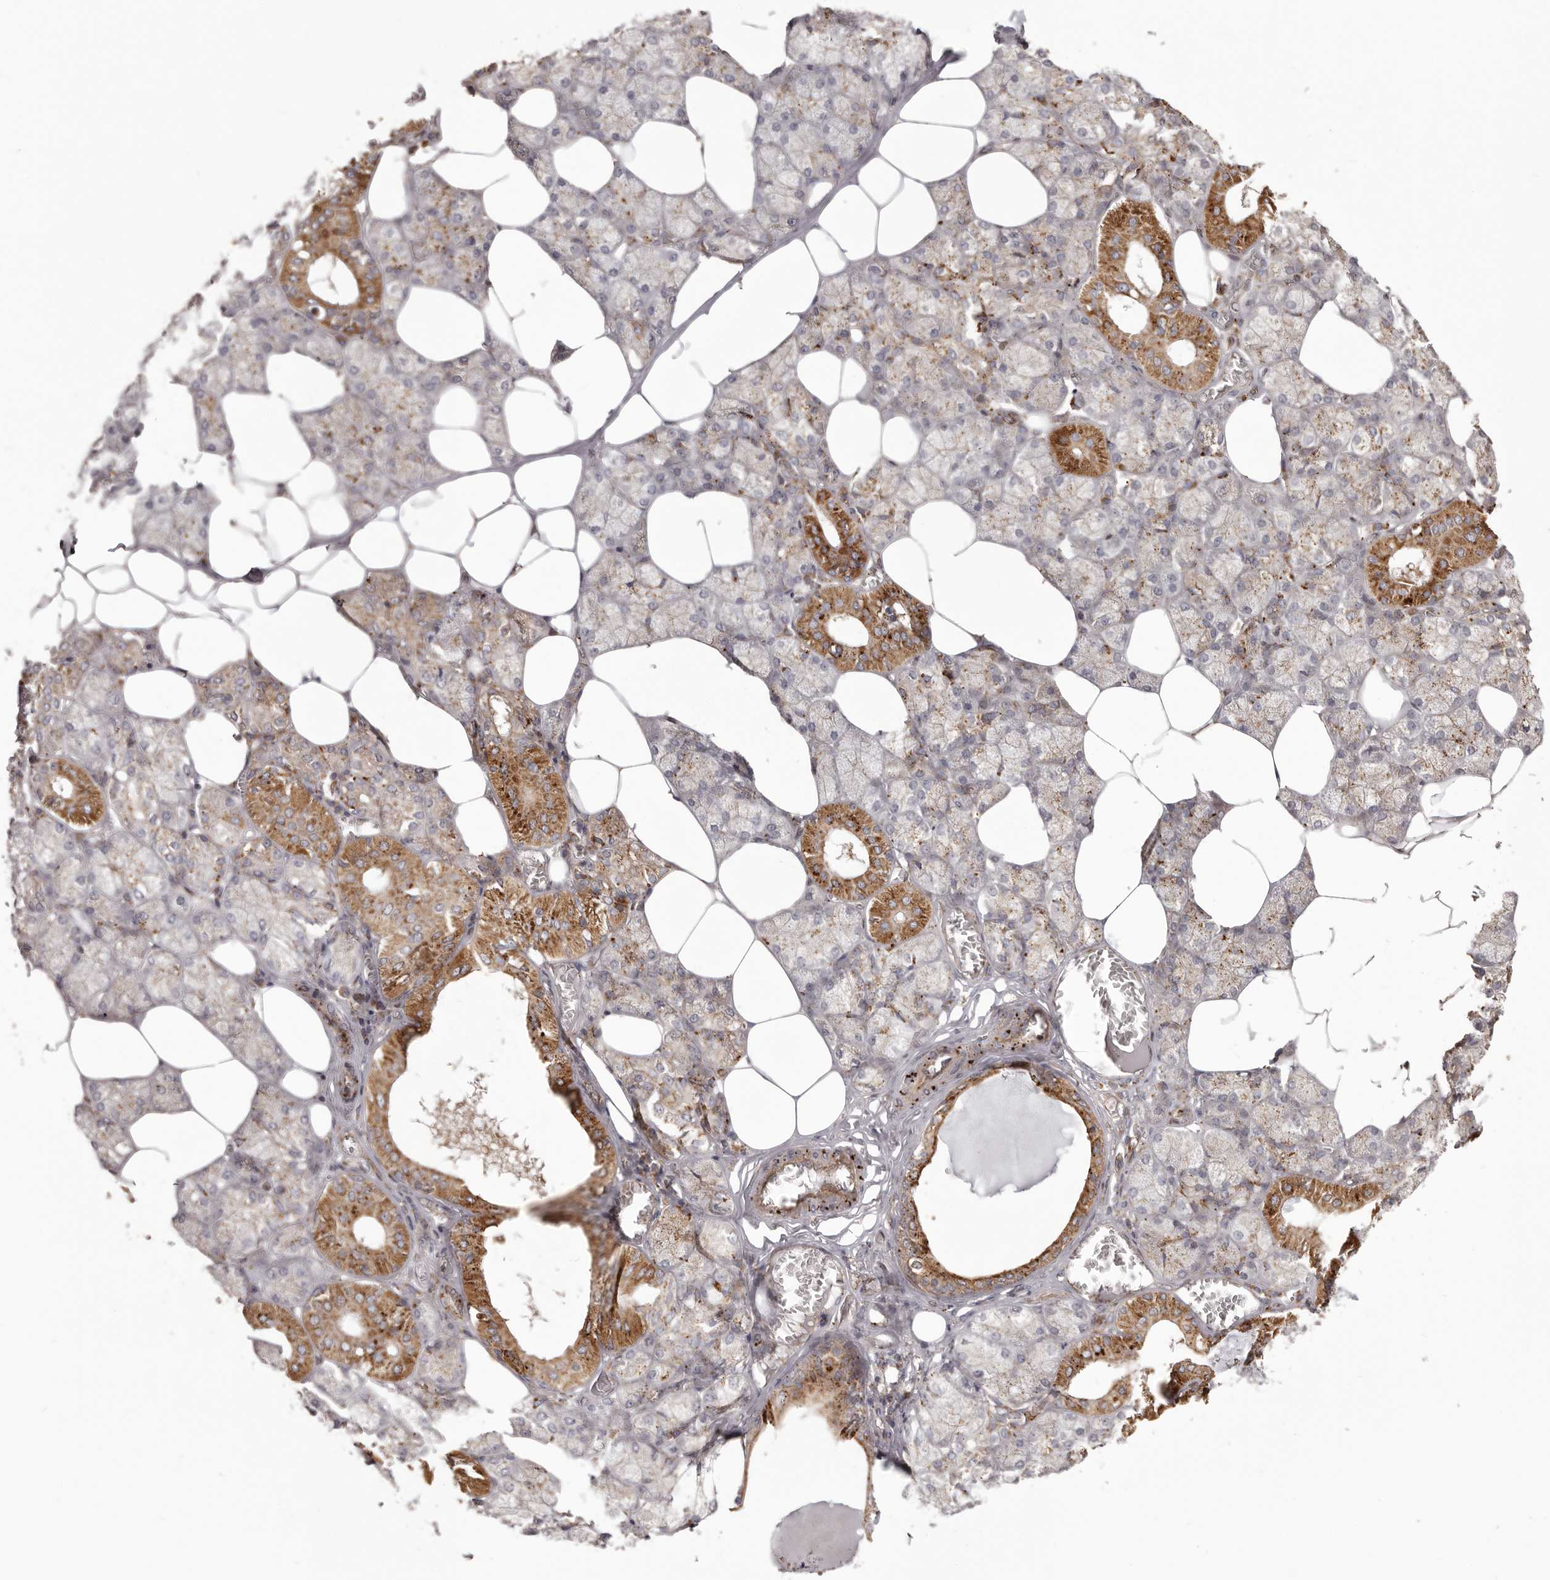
{"staining": {"intensity": "strong", "quantity": "25%-75%", "location": "cytoplasmic/membranous"}, "tissue": "salivary gland", "cell_type": "Glandular cells", "image_type": "normal", "snomed": [{"axis": "morphology", "description": "Normal tissue, NOS"}, {"axis": "topography", "description": "Salivary gland"}], "caption": "Immunohistochemistry photomicrograph of benign salivary gland: human salivary gland stained using immunohistochemistry (IHC) demonstrates high levels of strong protein expression localized specifically in the cytoplasmic/membranous of glandular cells, appearing as a cytoplasmic/membranous brown color.", "gene": "NUP43", "patient": {"sex": "male", "age": 62}}